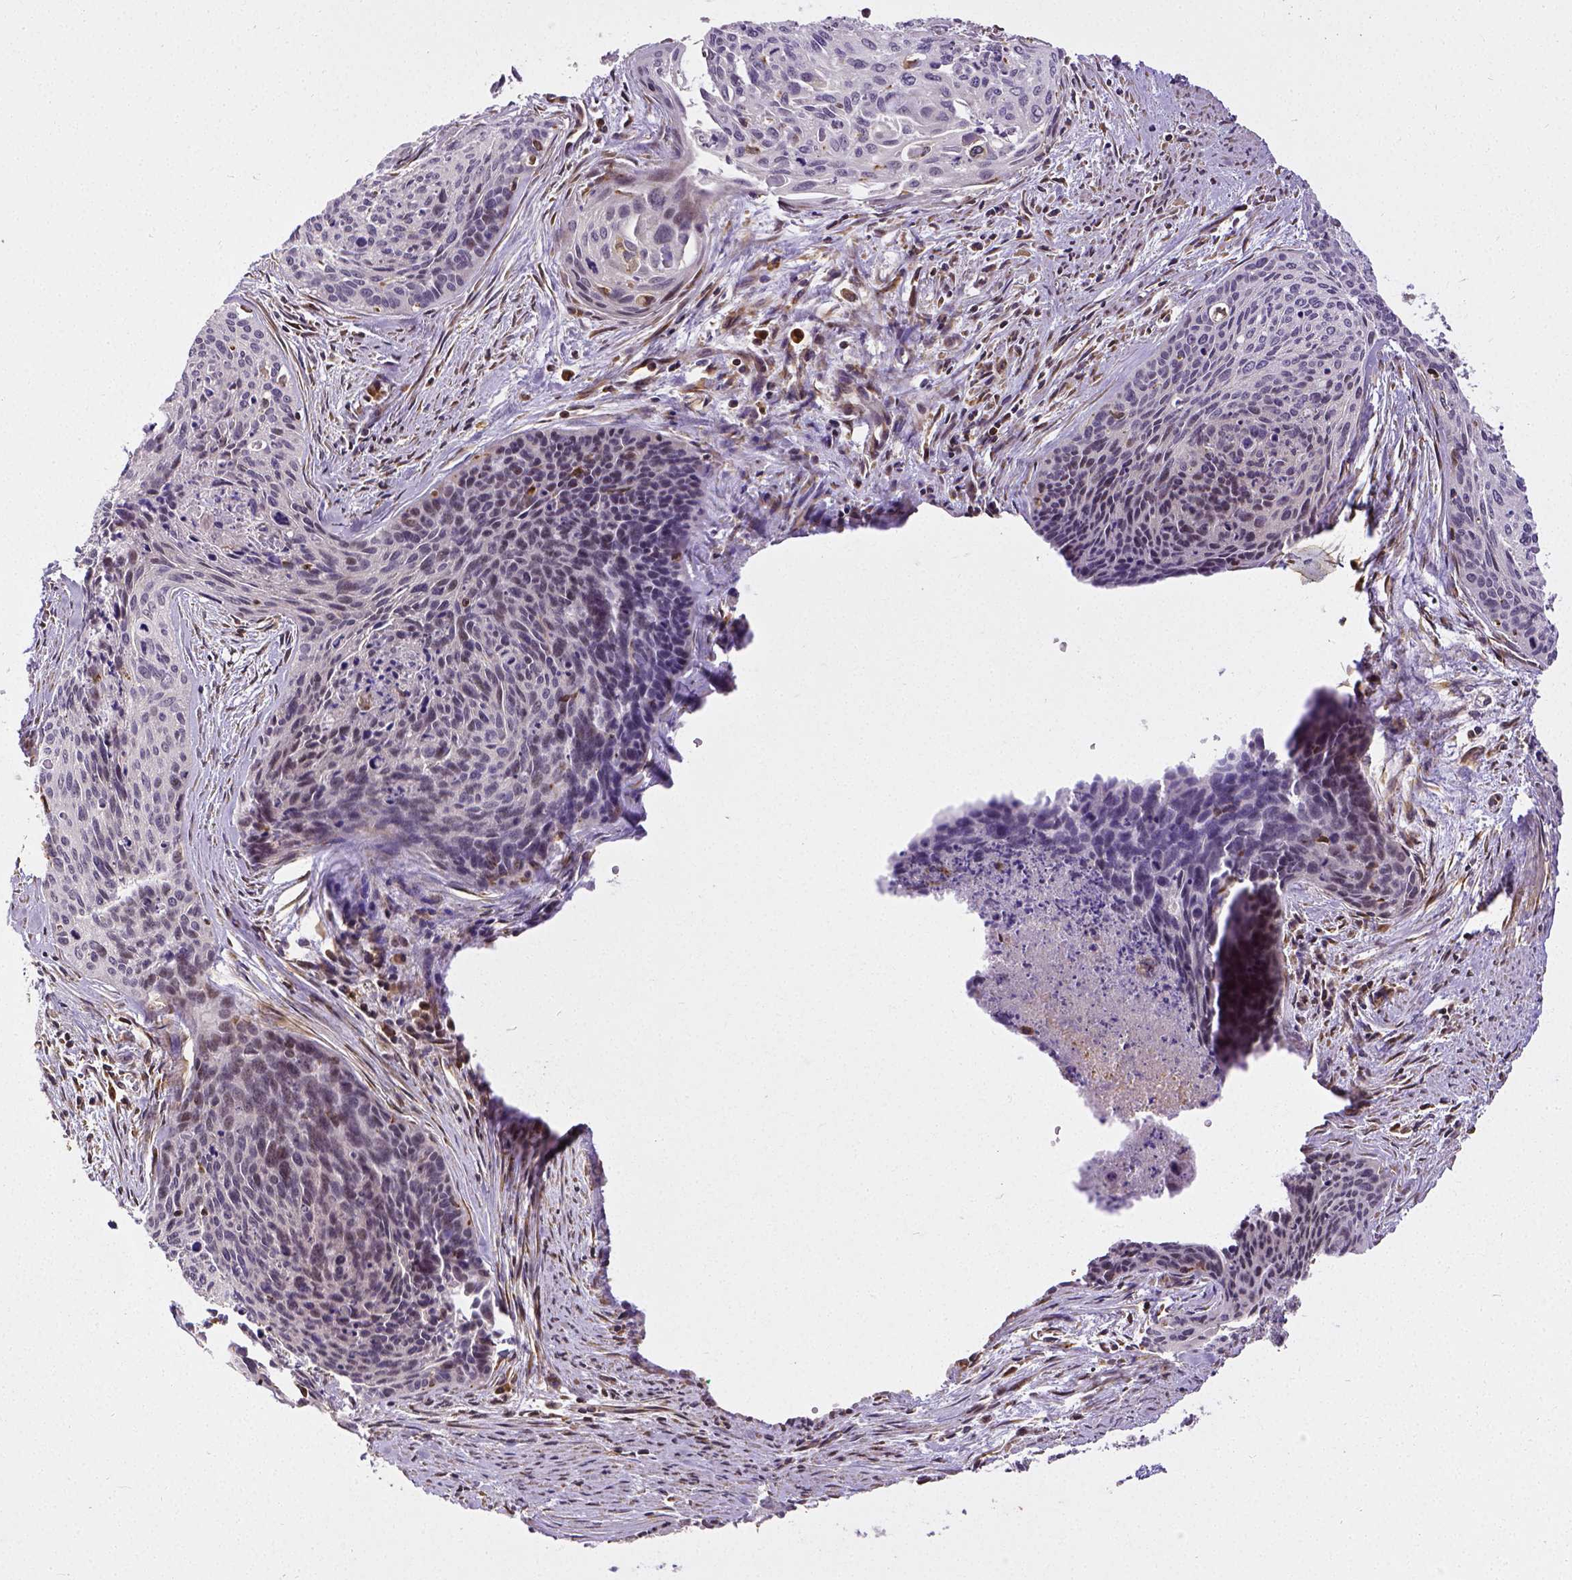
{"staining": {"intensity": "negative", "quantity": "none", "location": "none"}, "tissue": "cervical cancer", "cell_type": "Tumor cells", "image_type": "cancer", "snomed": [{"axis": "morphology", "description": "Squamous cell carcinoma, NOS"}, {"axis": "topography", "description": "Cervix"}], "caption": "Cervical squamous cell carcinoma was stained to show a protein in brown. There is no significant positivity in tumor cells.", "gene": "MTDH", "patient": {"sex": "female", "age": 55}}